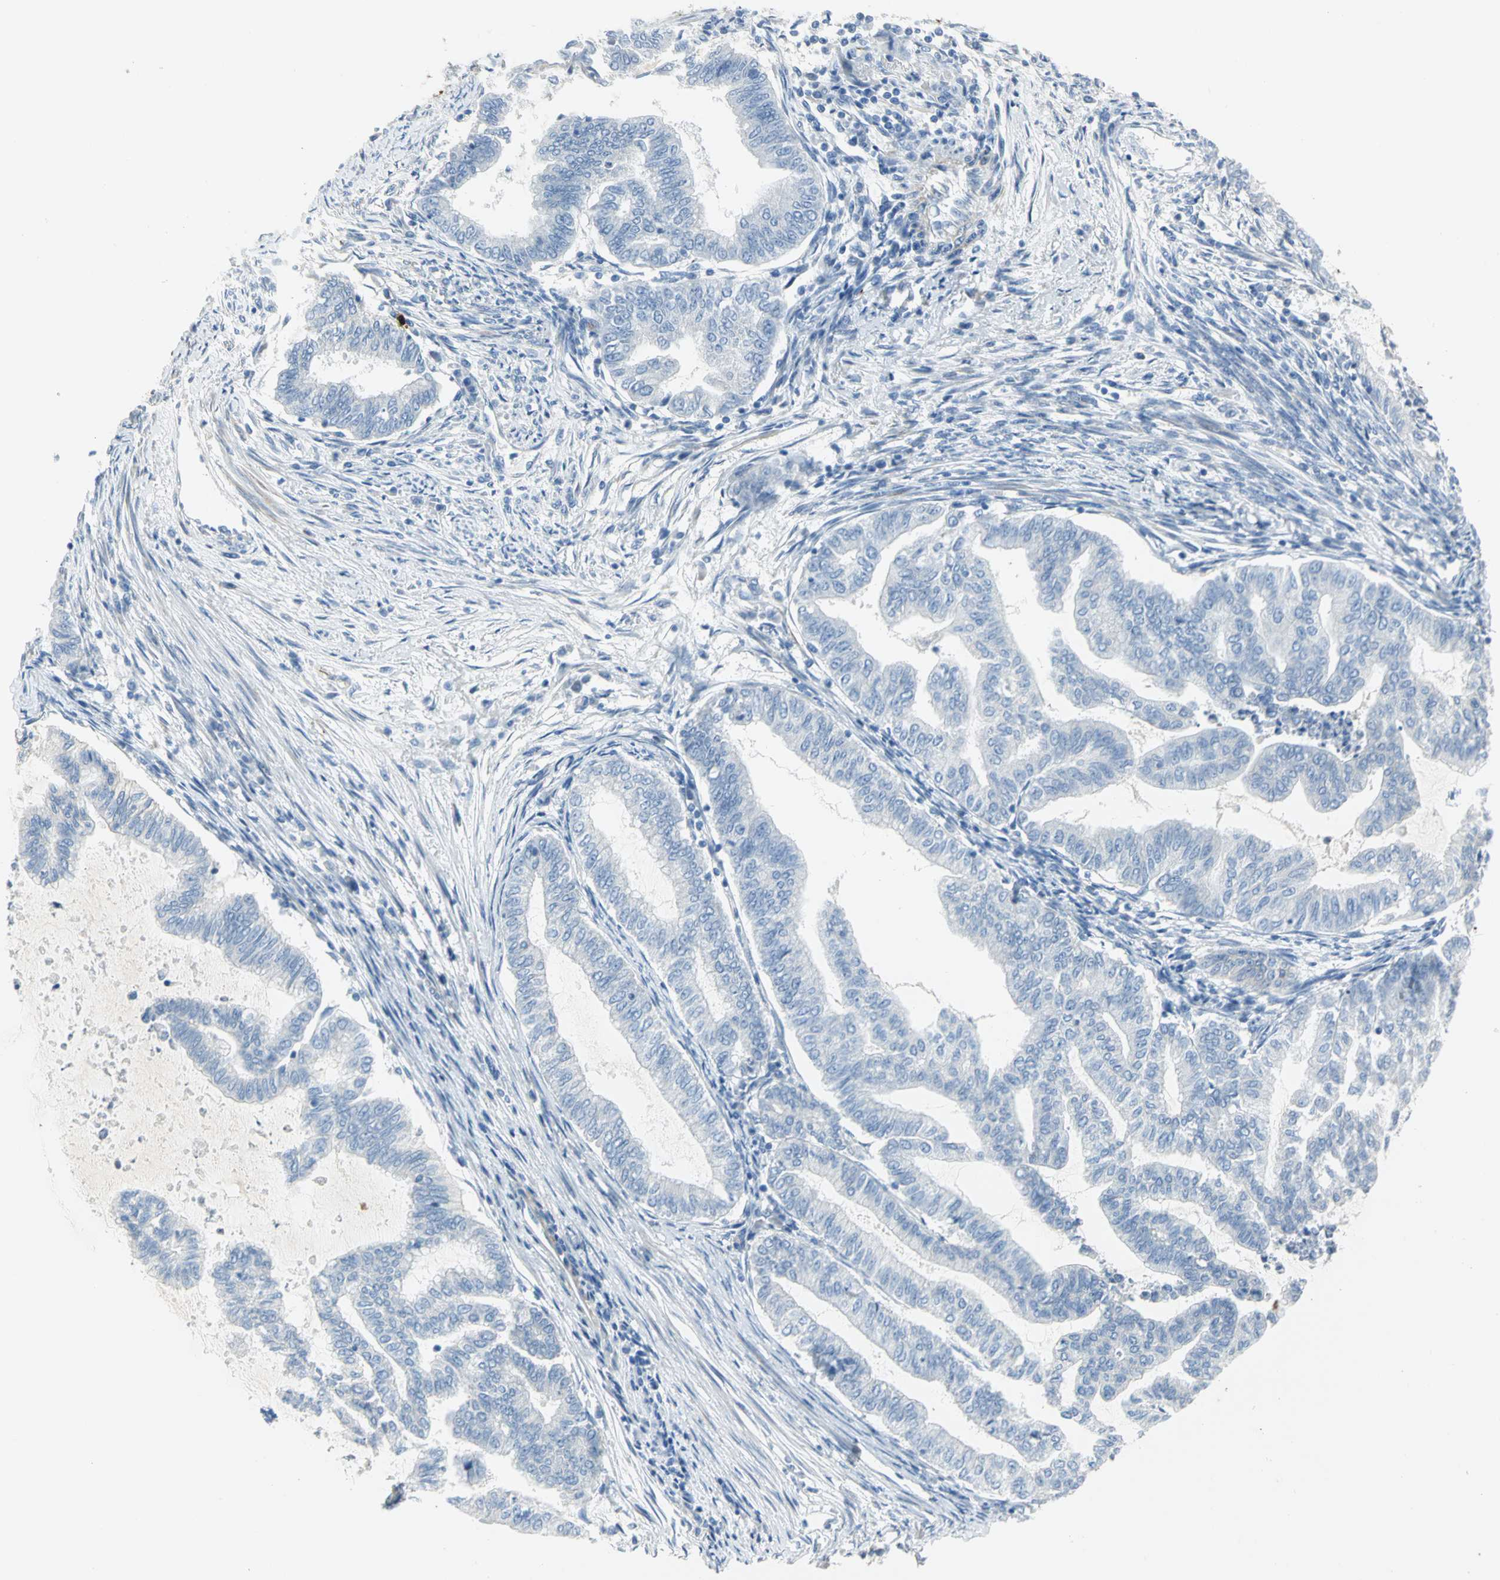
{"staining": {"intensity": "negative", "quantity": "none", "location": "none"}, "tissue": "endometrial cancer", "cell_type": "Tumor cells", "image_type": "cancer", "snomed": [{"axis": "morphology", "description": "Adenocarcinoma, NOS"}, {"axis": "topography", "description": "Endometrium"}], "caption": "A high-resolution histopathology image shows immunohistochemistry staining of adenocarcinoma (endometrial), which reveals no significant expression in tumor cells.", "gene": "ALOX15", "patient": {"sex": "female", "age": 79}}